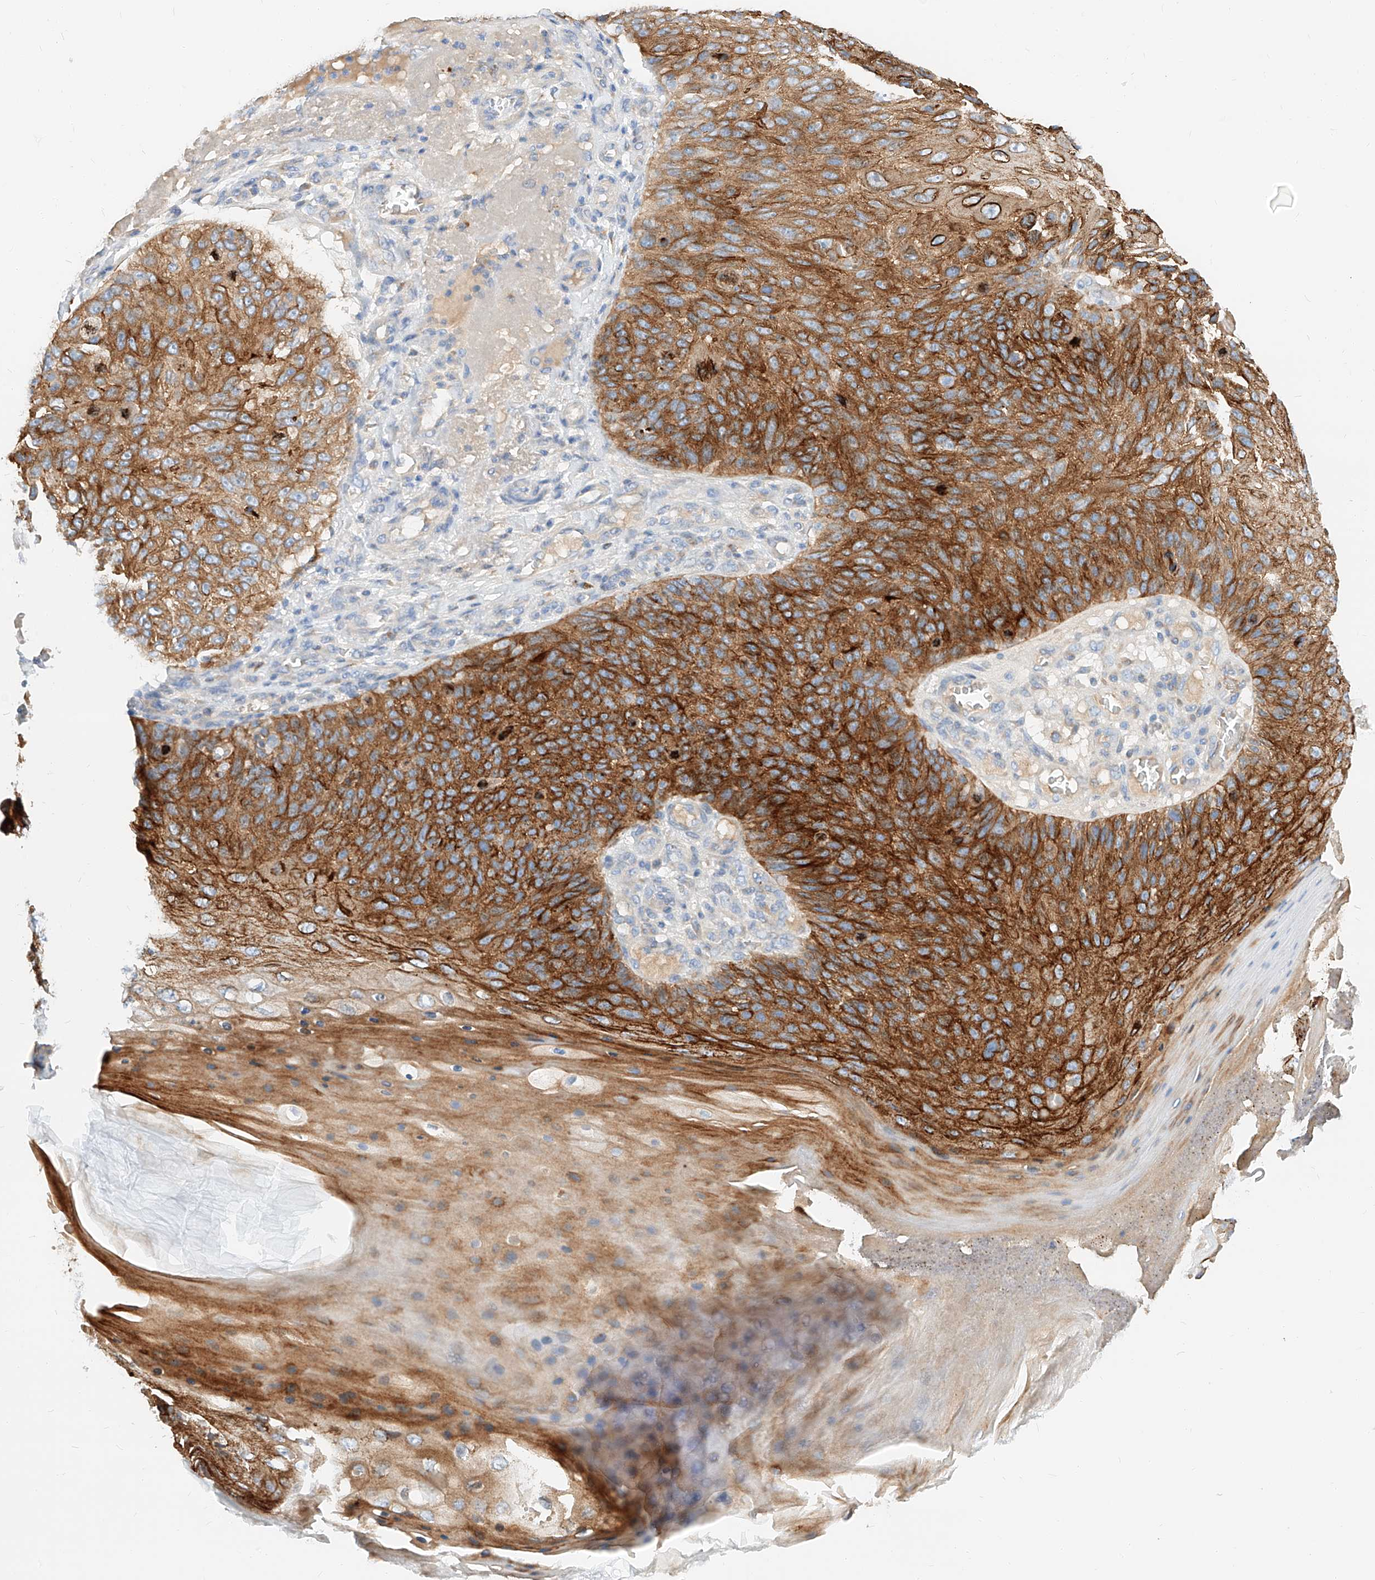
{"staining": {"intensity": "strong", "quantity": ">75%", "location": "cytoplasmic/membranous"}, "tissue": "skin cancer", "cell_type": "Tumor cells", "image_type": "cancer", "snomed": [{"axis": "morphology", "description": "Squamous cell carcinoma, NOS"}, {"axis": "topography", "description": "Skin"}], "caption": "Immunohistochemical staining of human skin cancer (squamous cell carcinoma) exhibits high levels of strong cytoplasmic/membranous staining in about >75% of tumor cells. Nuclei are stained in blue.", "gene": "MAP7", "patient": {"sex": "female", "age": 88}}